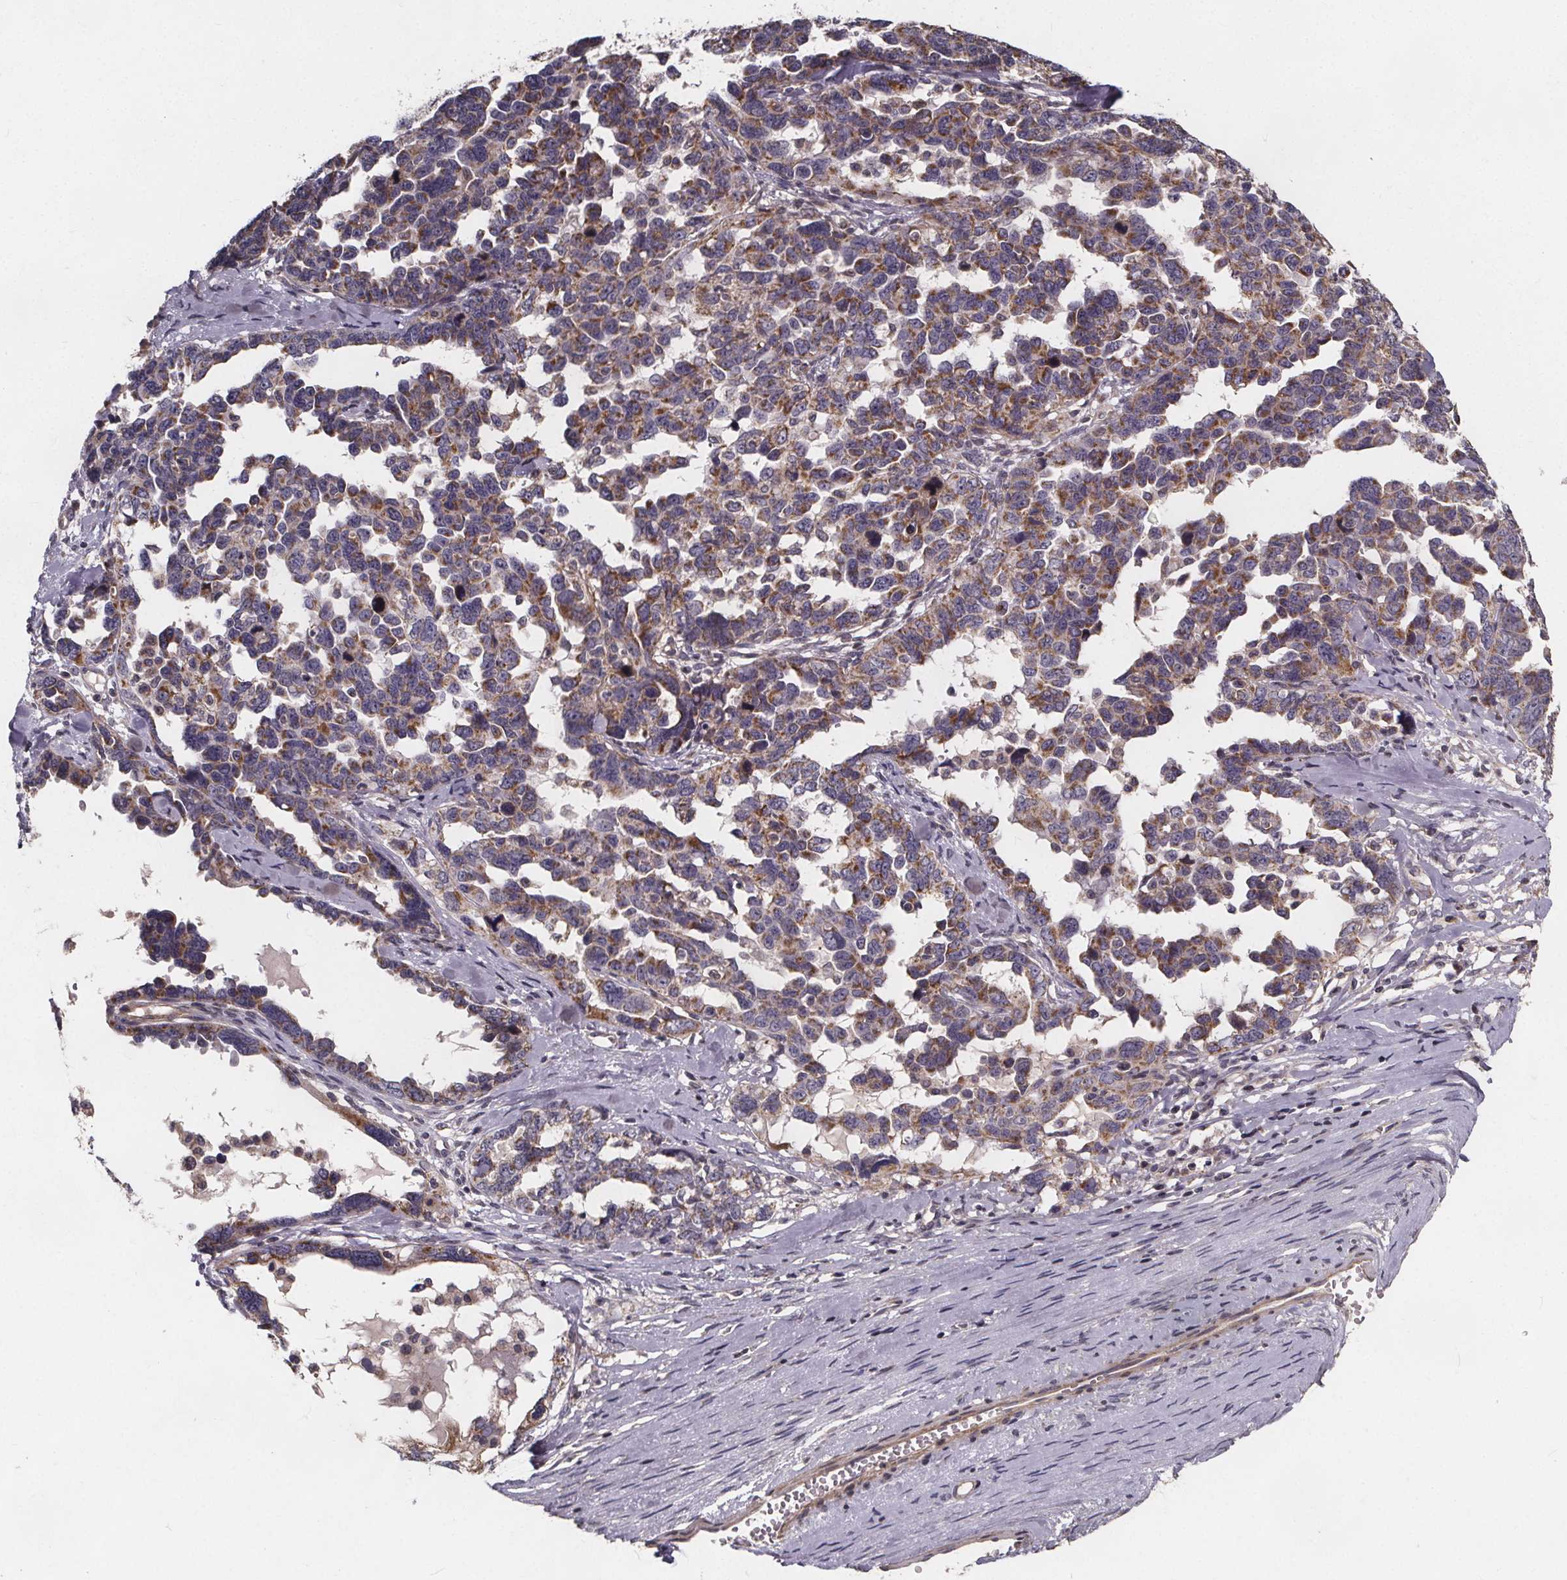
{"staining": {"intensity": "moderate", "quantity": "25%-75%", "location": "cytoplasmic/membranous"}, "tissue": "ovarian cancer", "cell_type": "Tumor cells", "image_type": "cancer", "snomed": [{"axis": "morphology", "description": "Cystadenocarcinoma, serous, NOS"}, {"axis": "topography", "description": "Ovary"}], "caption": "The immunohistochemical stain shows moderate cytoplasmic/membranous positivity in tumor cells of serous cystadenocarcinoma (ovarian) tissue.", "gene": "YME1L1", "patient": {"sex": "female", "age": 69}}